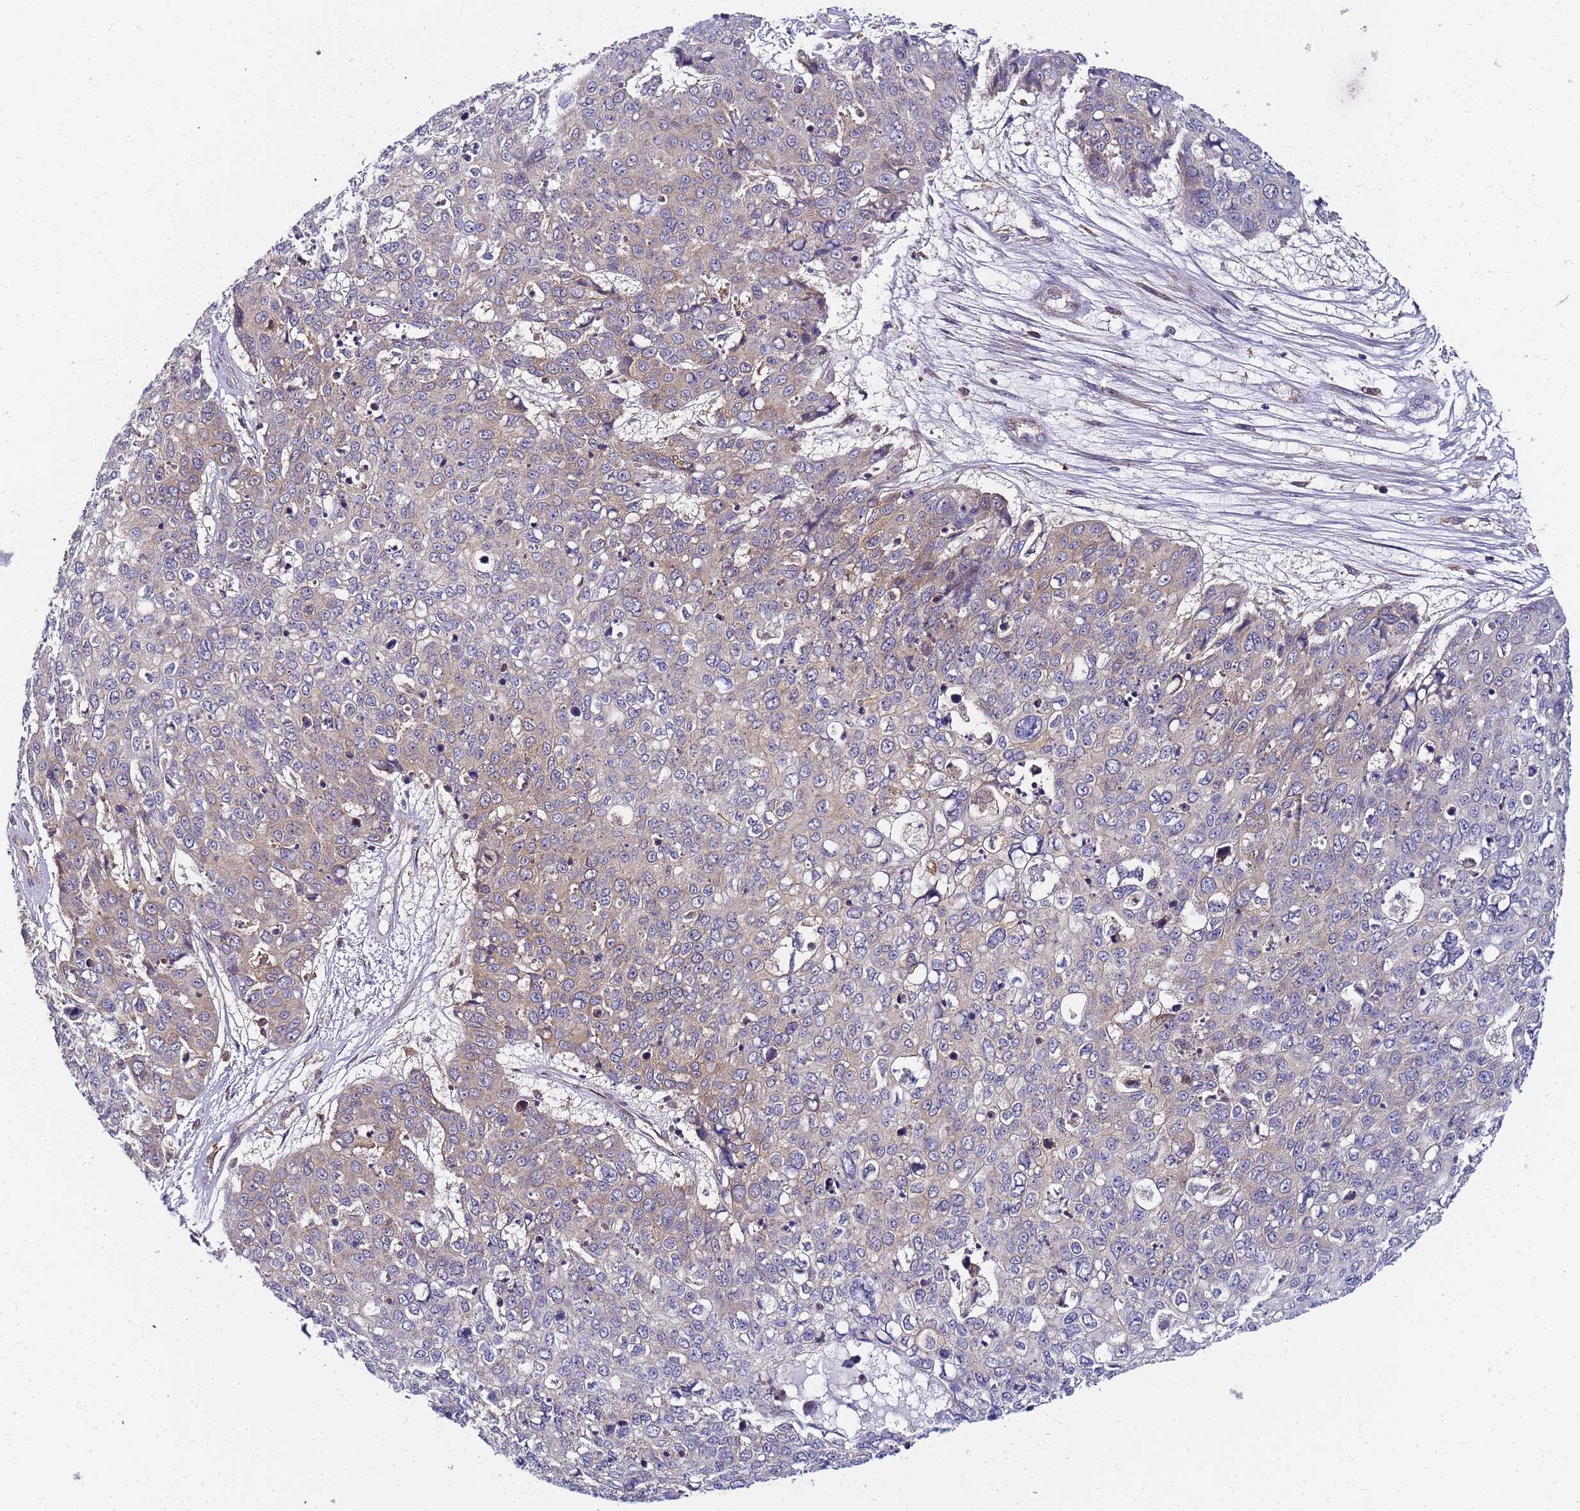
{"staining": {"intensity": "weak", "quantity": "<25%", "location": "cytoplasmic/membranous"}, "tissue": "skin cancer", "cell_type": "Tumor cells", "image_type": "cancer", "snomed": [{"axis": "morphology", "description": "Squamous cell carcinoma, NOS"}, {"axis": "topography", "description": "Skin"}], "caption": "This is an IHC image of skin cancer. There is no staining in tumor cells.", "gene": "CHM", "patient": {"sex": "male", "age": 71}}